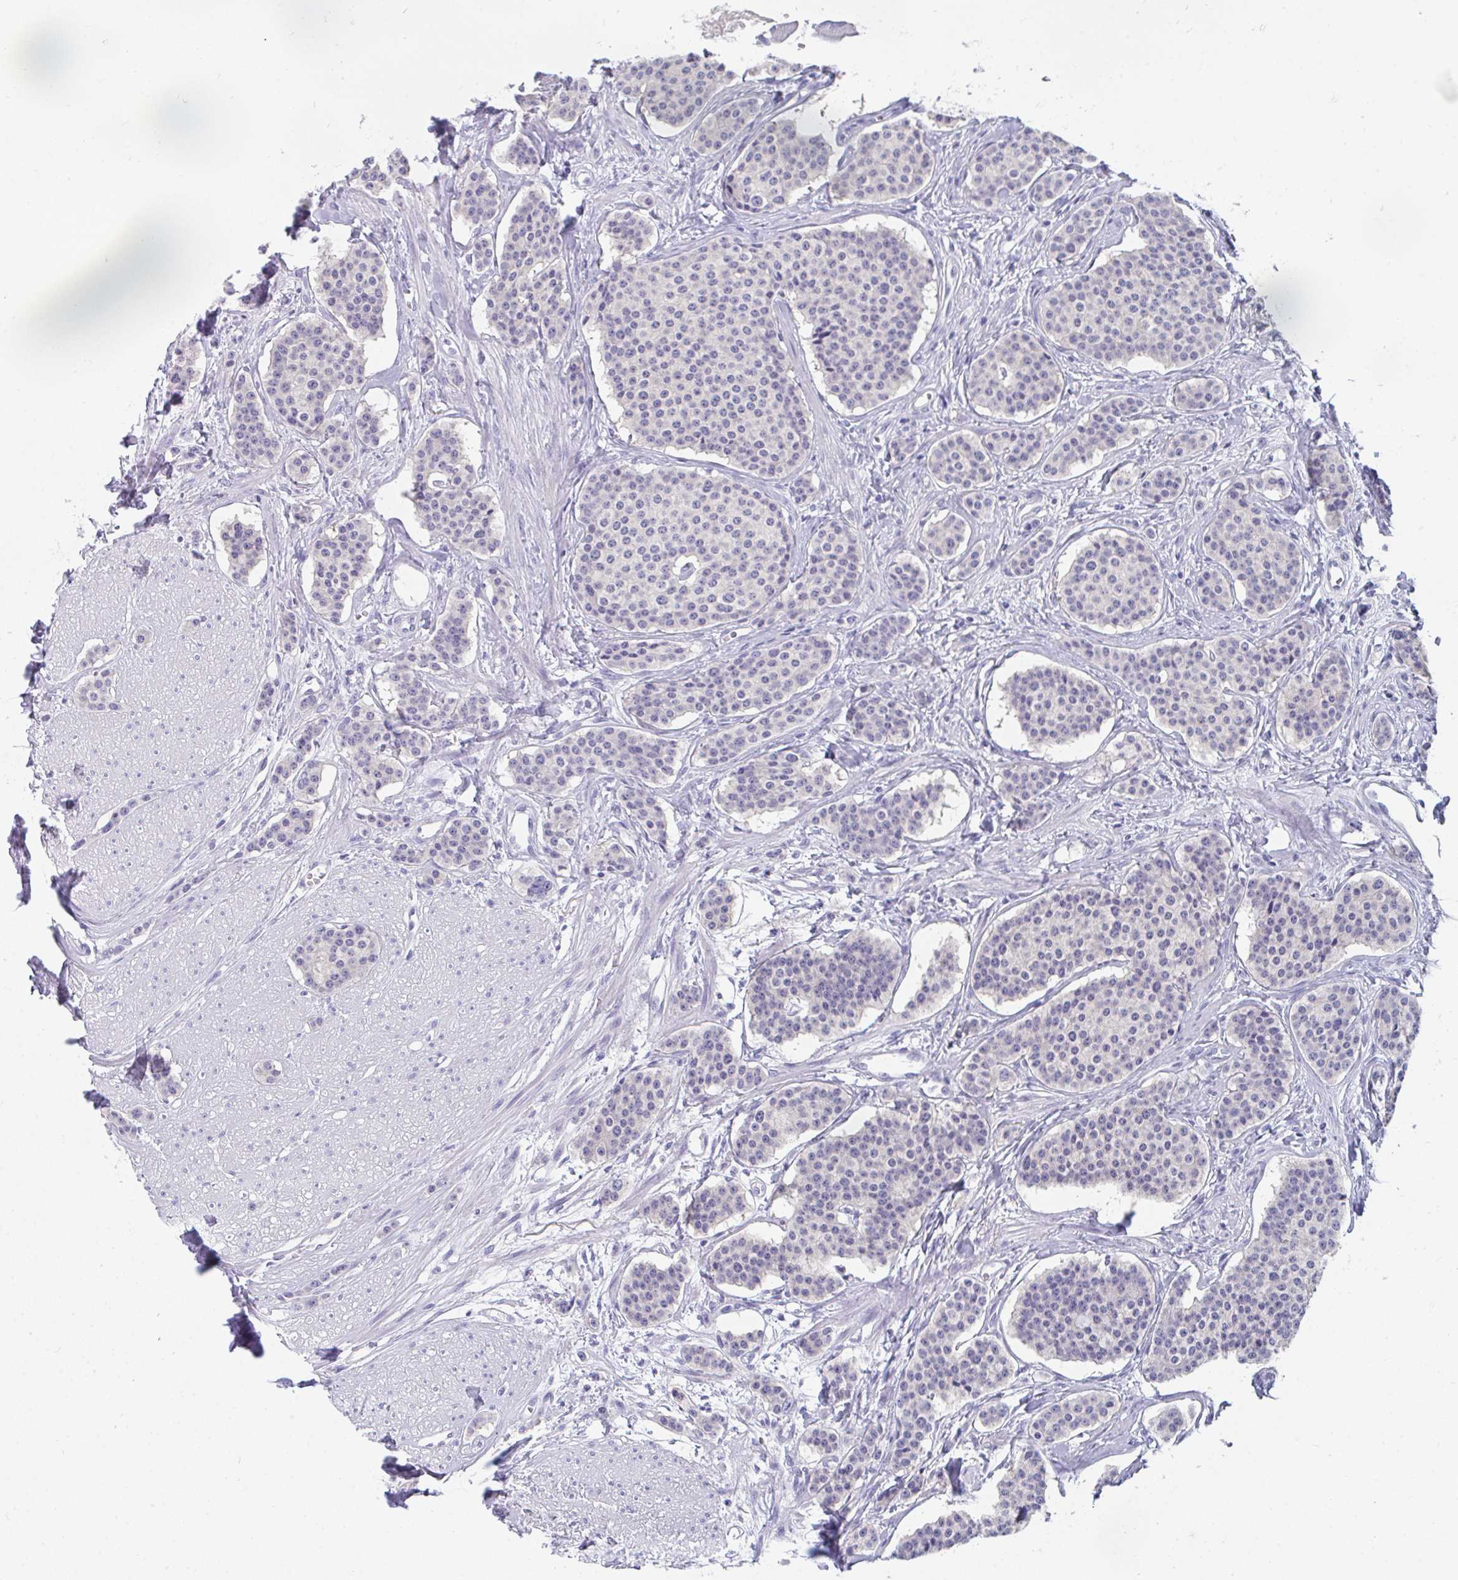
{"staining": {"intensity": "negative", "quantity": "none", "location": "none"}, "tissue": "carcinoid", "cell_type": "Tumor cells", "image_type": "cancer", "snomed": [{"axis": "morphology", "description": "Carcinoid, malignant, NOS"}, {"axis": "topography", "description": "Small intestine"}], "caption": "The micrograph displays no significant positivity in tumor cells of carcinoid. The staining was performed using DAB (3,3'-diaminobenzidine) to visualize the protein expression in brown, while the nuclei were stained in blue with hematoxylin (Magnification: 20x).", "gene": "TTC30B", "patient": {"sex": "female", "age": 64}}